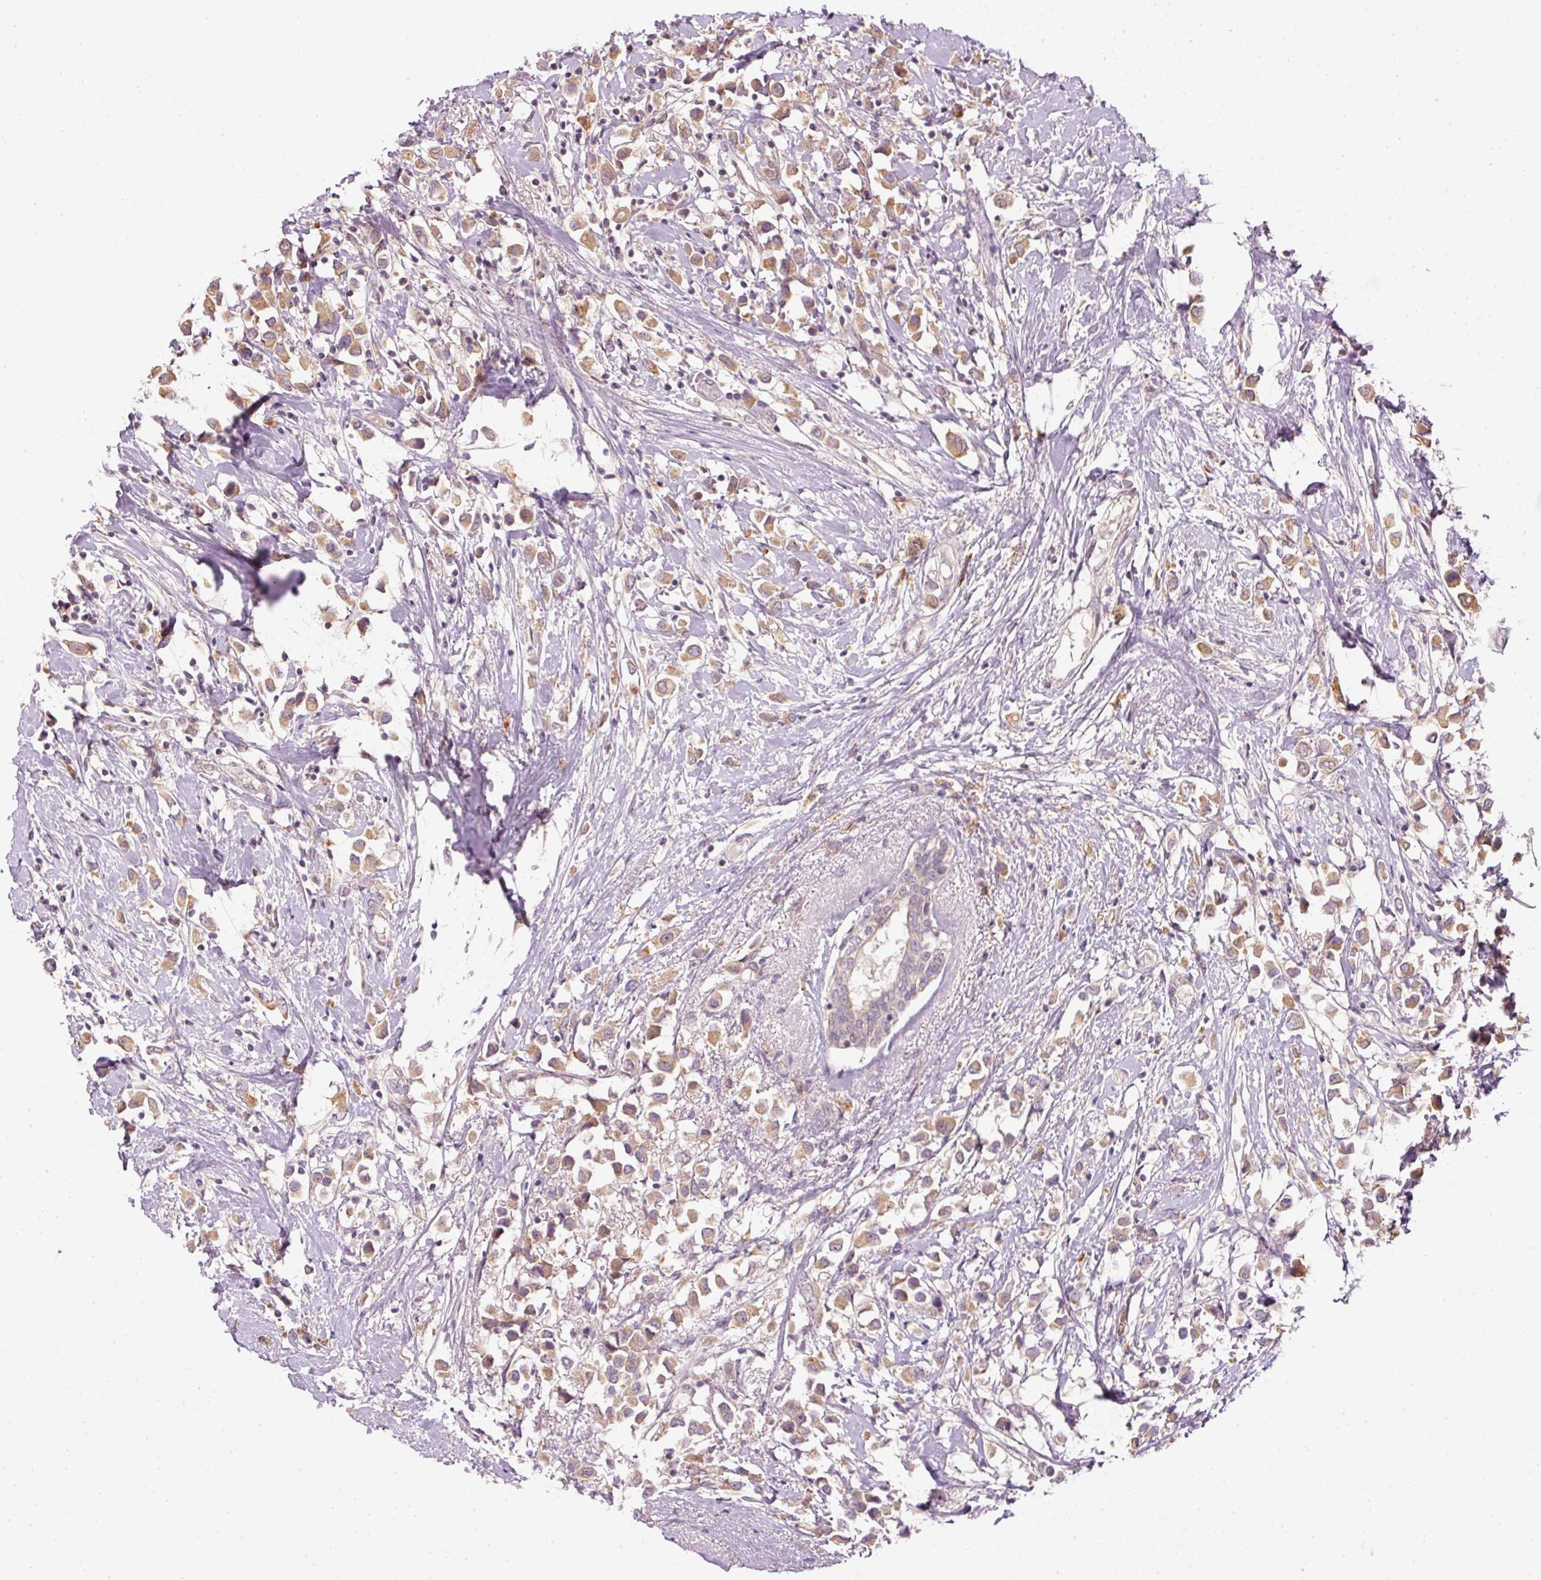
{"staining": {"intensity": "moderate", "quantity": ">75%", "location": "cytoplasmic/membranous"}, "tissue": "breast cancer", "cell_type": "Tumor cells", "image_type": "cancer", "snomed": [{"axis": "morphology", "description": "Duct carcinoma"}, {"axis": "topography", "description": "Breast"}], "caption": "Breast cancer (infiltrating ductal carcinoma) stained for a protein displays moderate cytoplasmic/membranous positivity in tumor cells. The staining is performed using DAB brown chromogen to label protein expression. The nuclei are counter-stained blue using hematoxylin.", "gene": "CTTNBP2", "patient": {"sex": "female", "age": 61}}